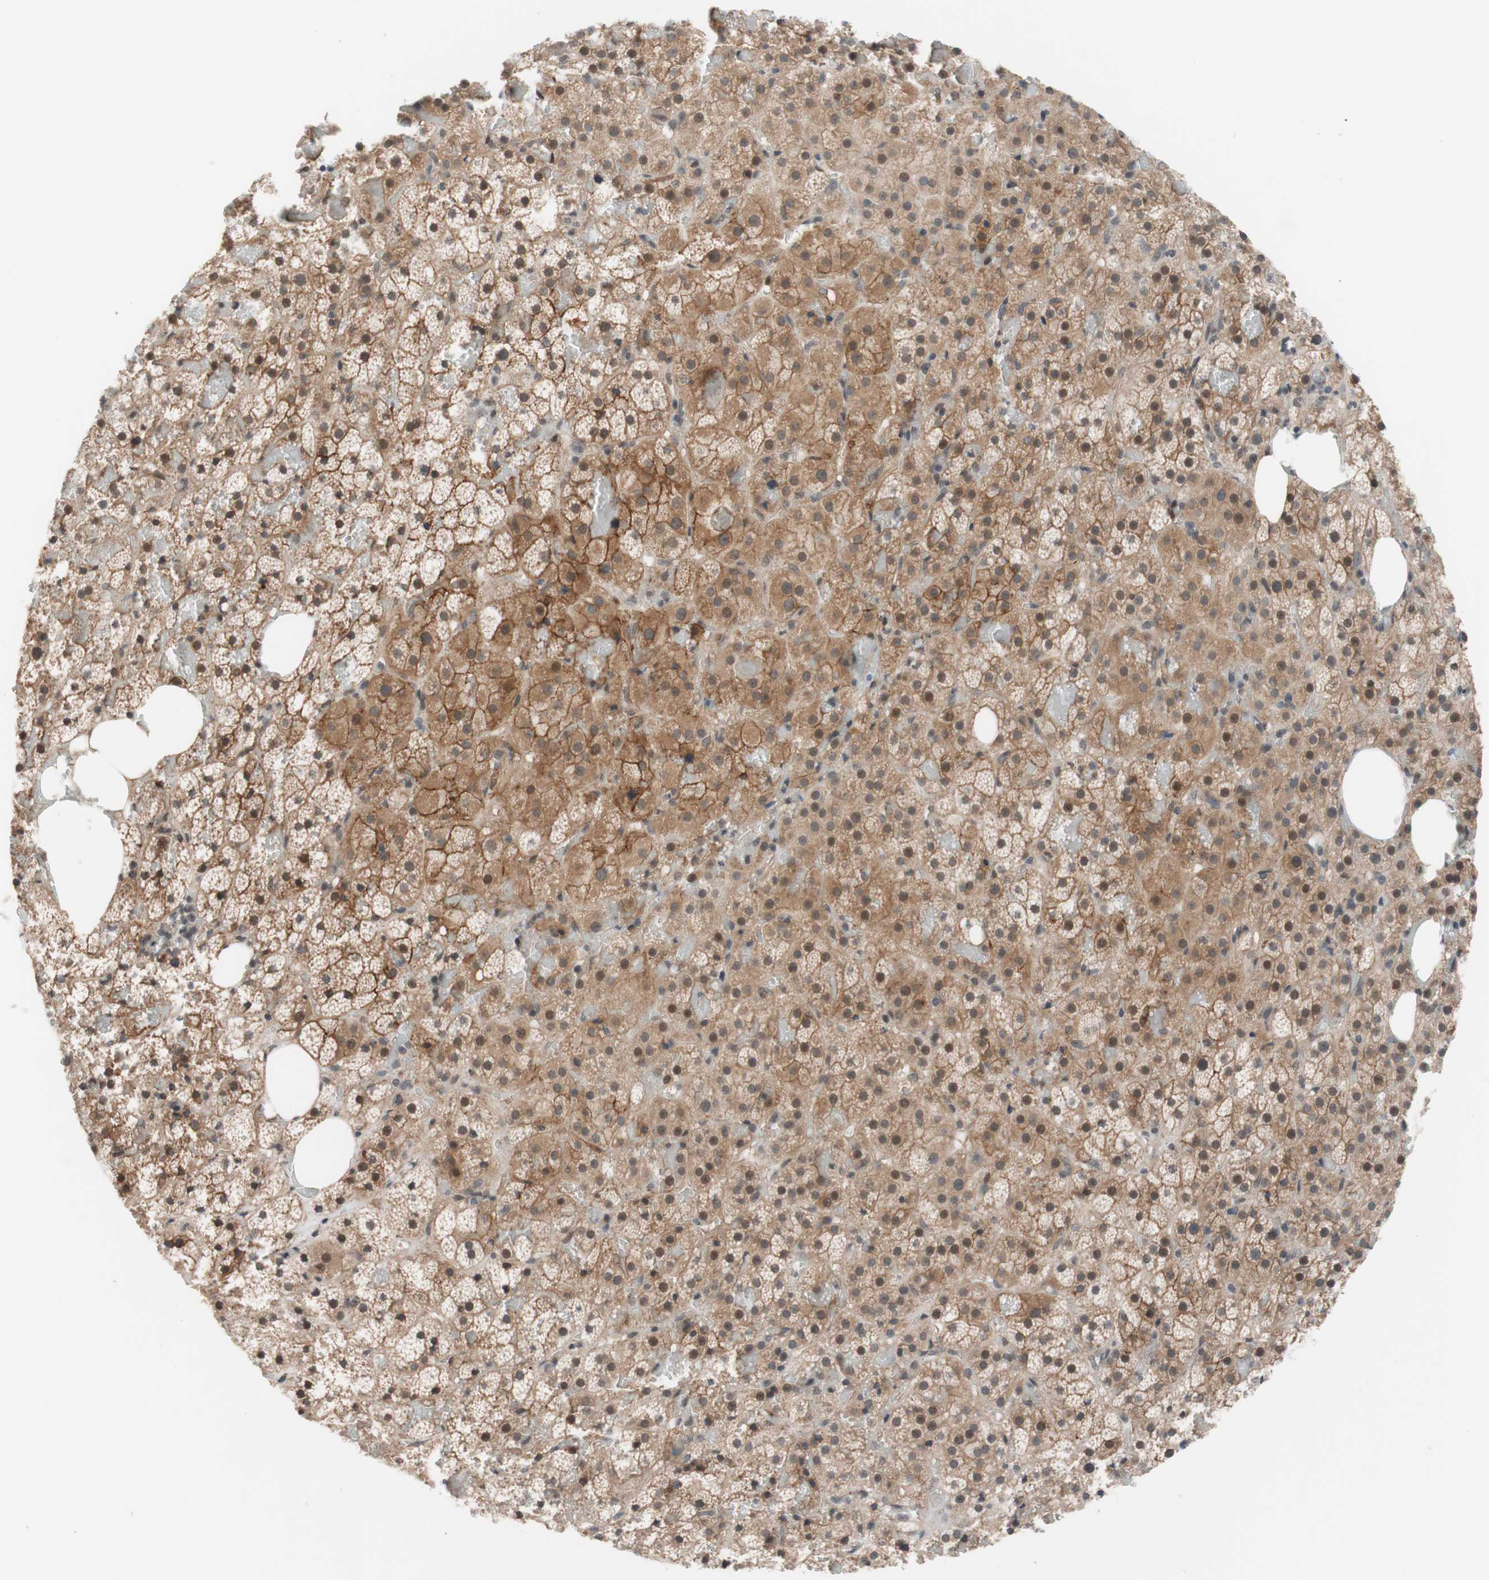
{"staining": {"intensity": "moderate", "quantity": ">75%", "location": "cytoplasmic/membranous,nuclear"}, "tissue": "adrenal gland", "cell_type": "Glandular cells", "image_type": "normal", "snomed": [{"axis": "morphology", "description": "Normal tissue, NOS"}, {"axis": "topography", "description": "Adrenal gland"}], "caption": "Glandular cells exhibit medium levels of moderate cytoplasmic/membranous,nuclear staining in about >75% of cells in unremarkable human adrenal gland.", "gene": "CD55", "patient": {"sex": "female", "age": 59}}